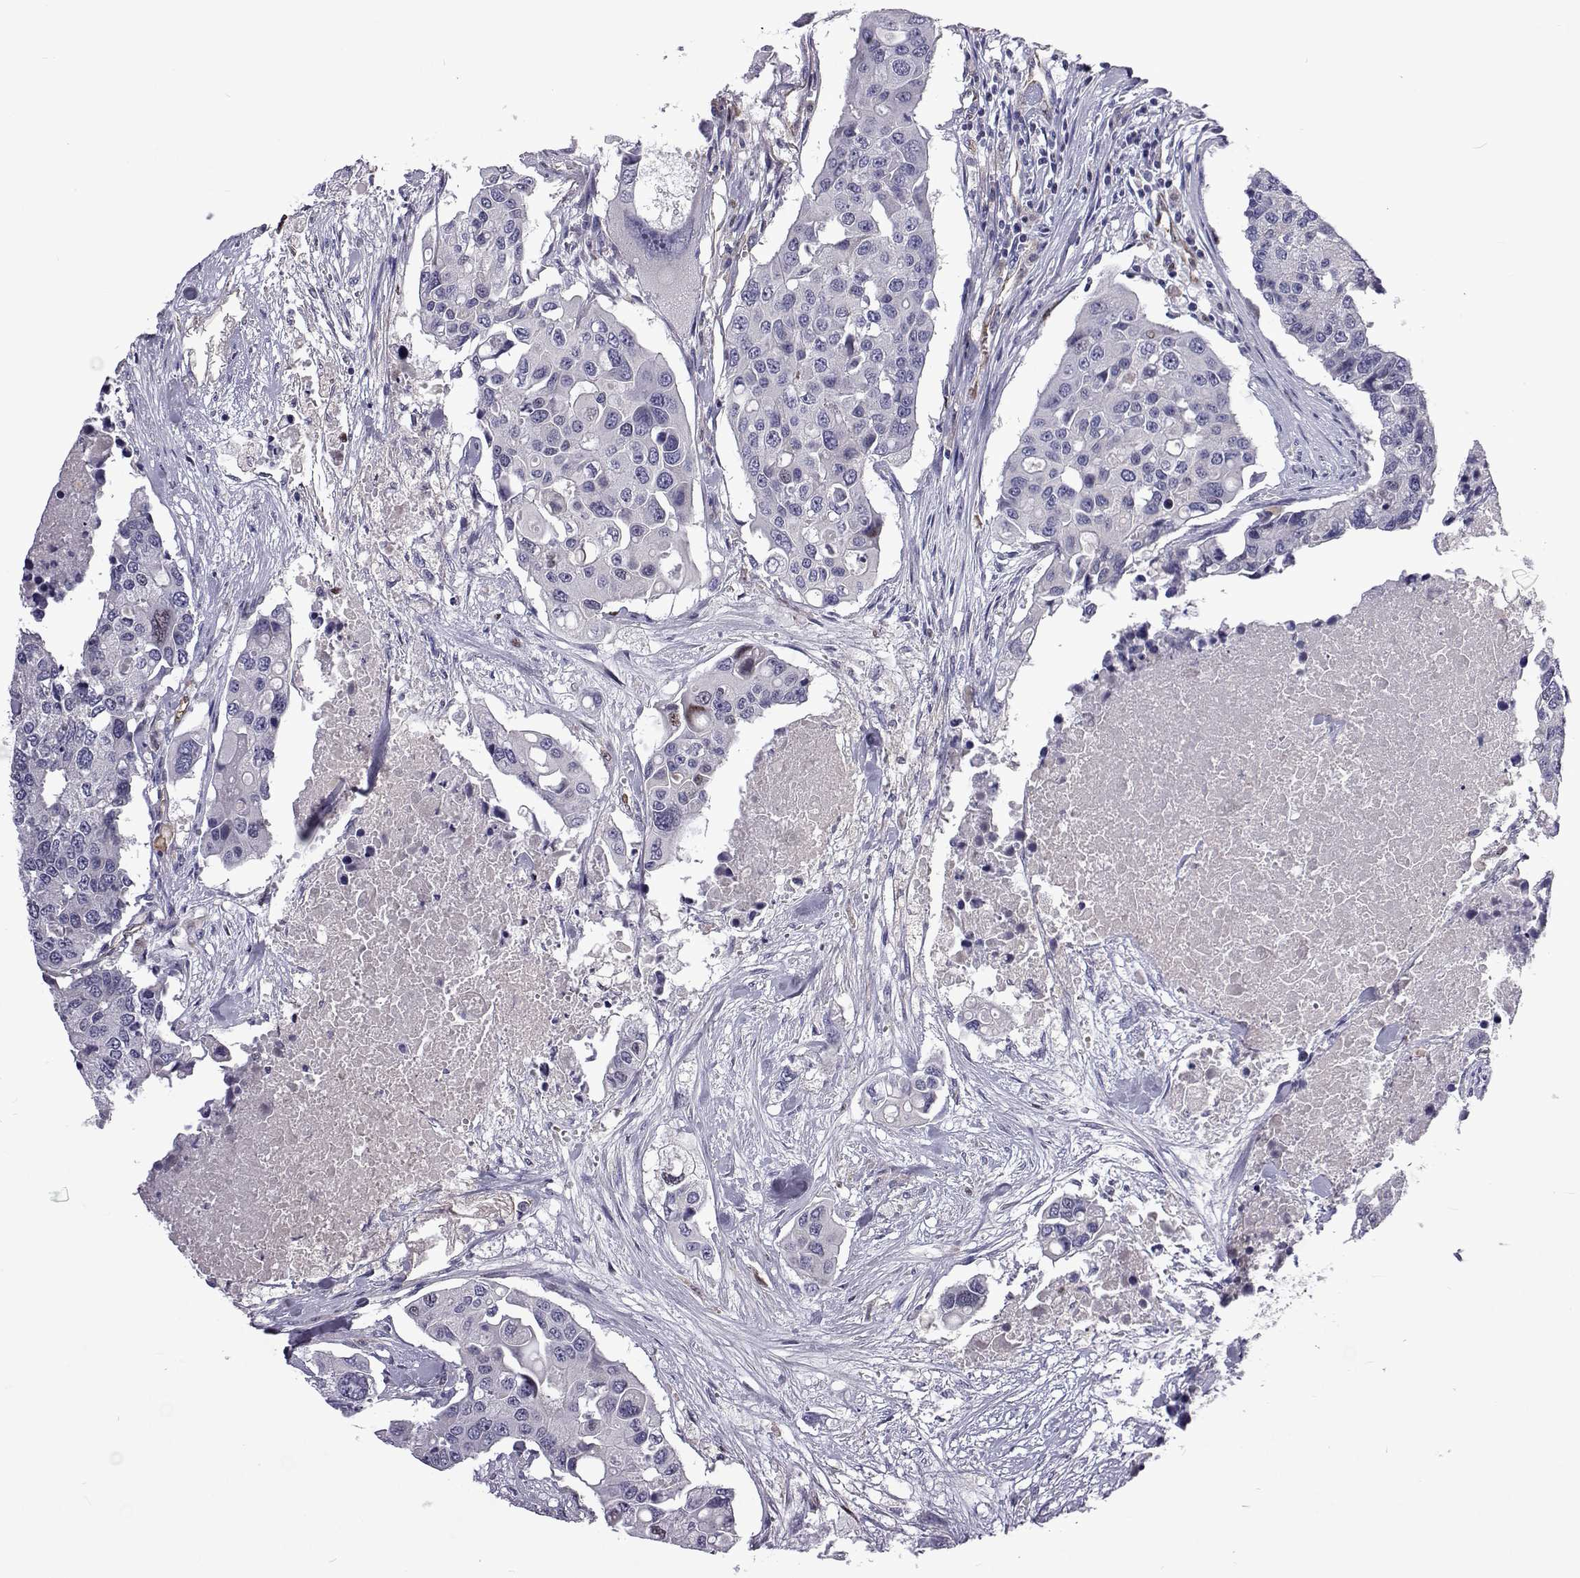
{"staining": {"intensity": "negative", "quantity": "none", "location": "none"}, "tissue": "colorectal cancer", "cell_type": "Tumor cells", "image_type": "cancer", "snomed": [{"axis": "morphology", "description": "Adenocarcinoma, NOS"}, {"axis": "topography", "description": "Colon"}], "caption": "IHC of human colorectal cancer displays no positivity in tumor cells. (DAB immunohistochemistry (IHC) visualized using brightfield microscopy, high magnification).", "gene": "TCF15", "patient": {"sex": "male", "age": 77}}